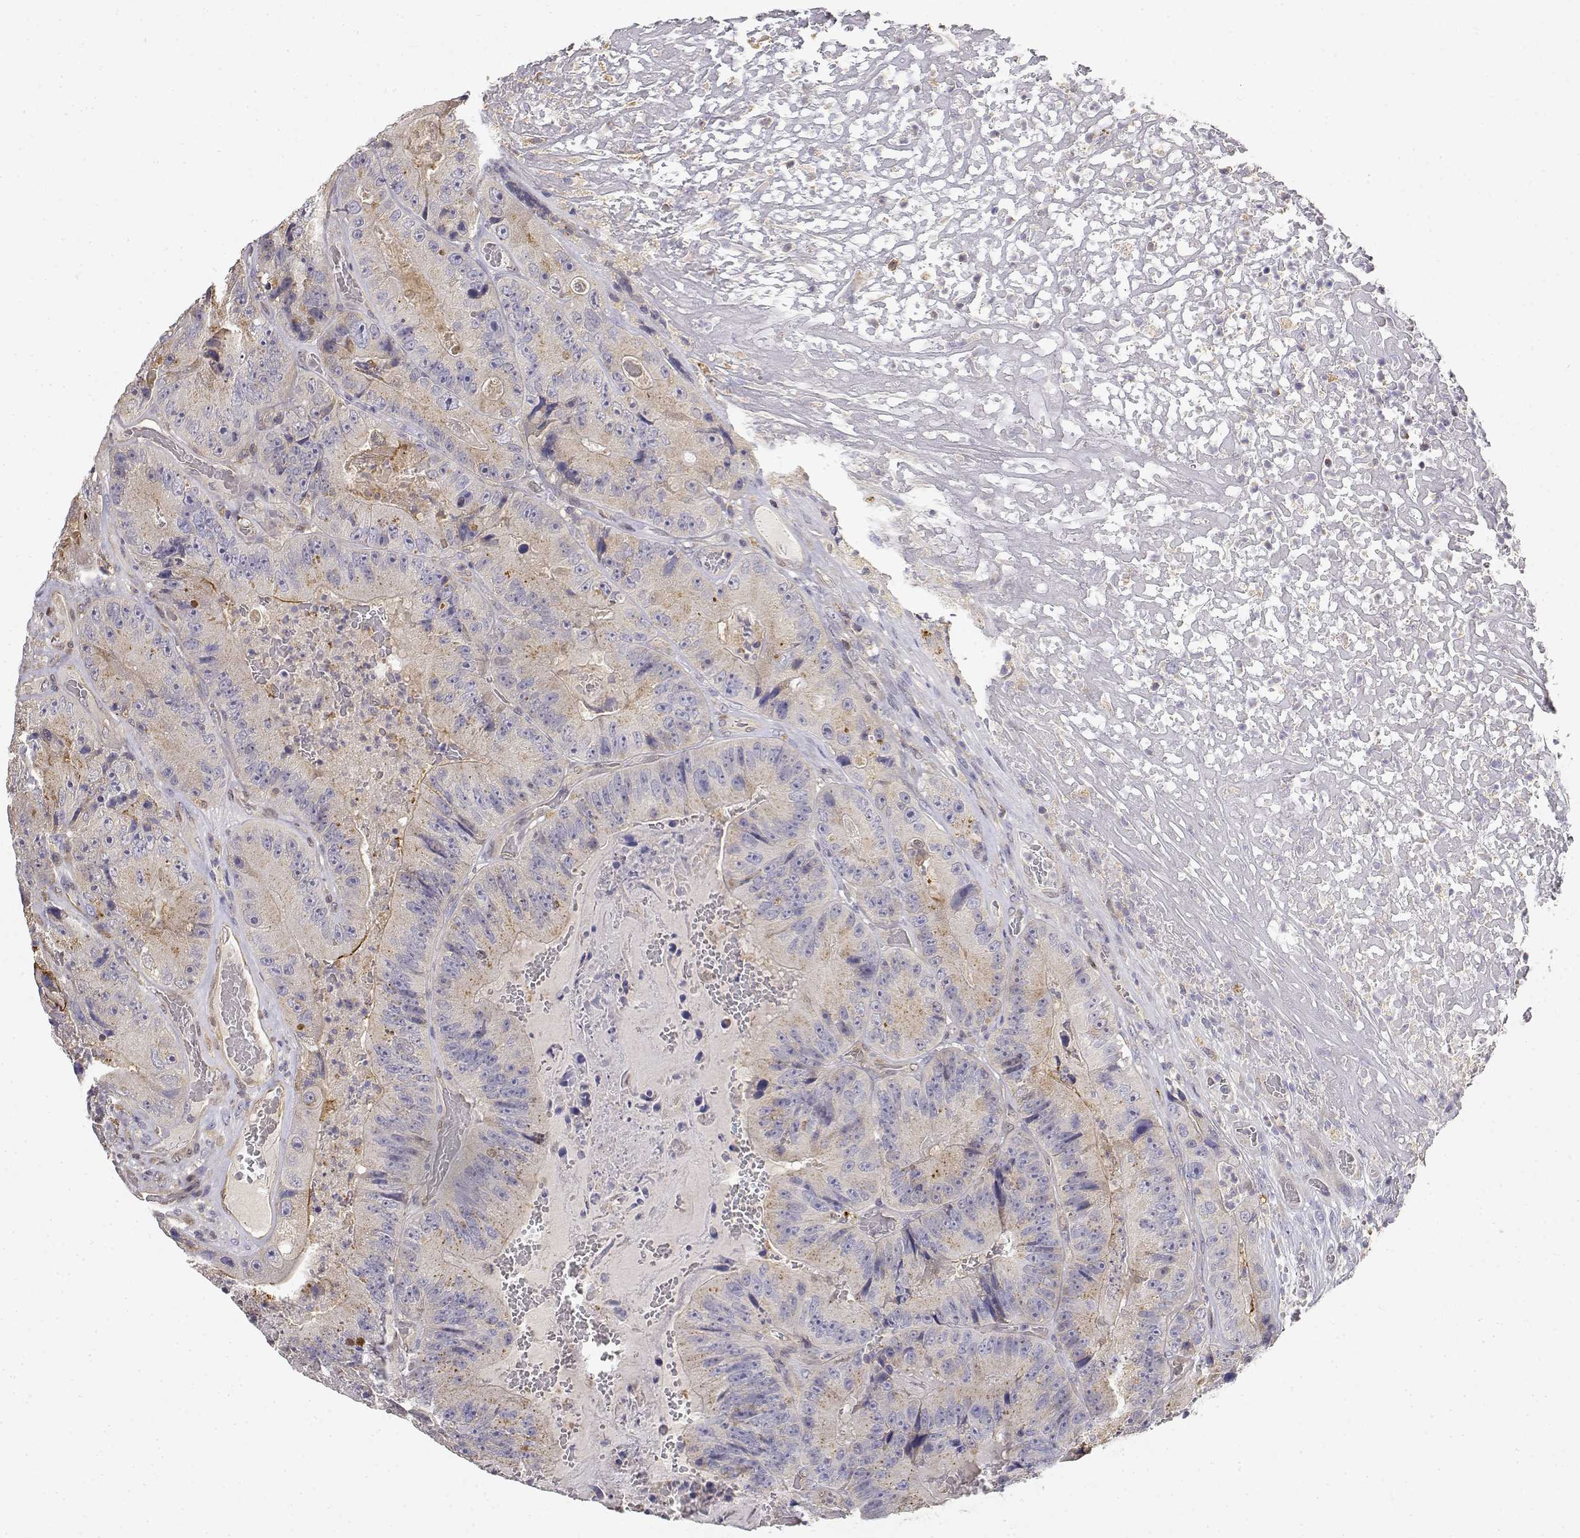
{"staining": {"intensity": "weak", "quantity": "<25%", "location": "cytoplasmic/membranous"}, "tissue": "colorectal cancer", "cell_type": "Tumor cells", "image_type": "cancer", "snomed": [{"axis": "morphology", "description": "Adenocarcinoma, NOS"}, {"axis": "topography", "description": "Colon"}], "caption": "Immunohistochemistry (IHC) image of neoplastic tissue: colorectal adenocarcinoma stained with DAB (3,3'-diaminobenzidine) exhibits no significant protein expression in tumor cells. (Immunohistochemistry, brightfield microscopy, high magnification).", "gene": "ADA", "patient": {"sex": "female", "age": 86}}